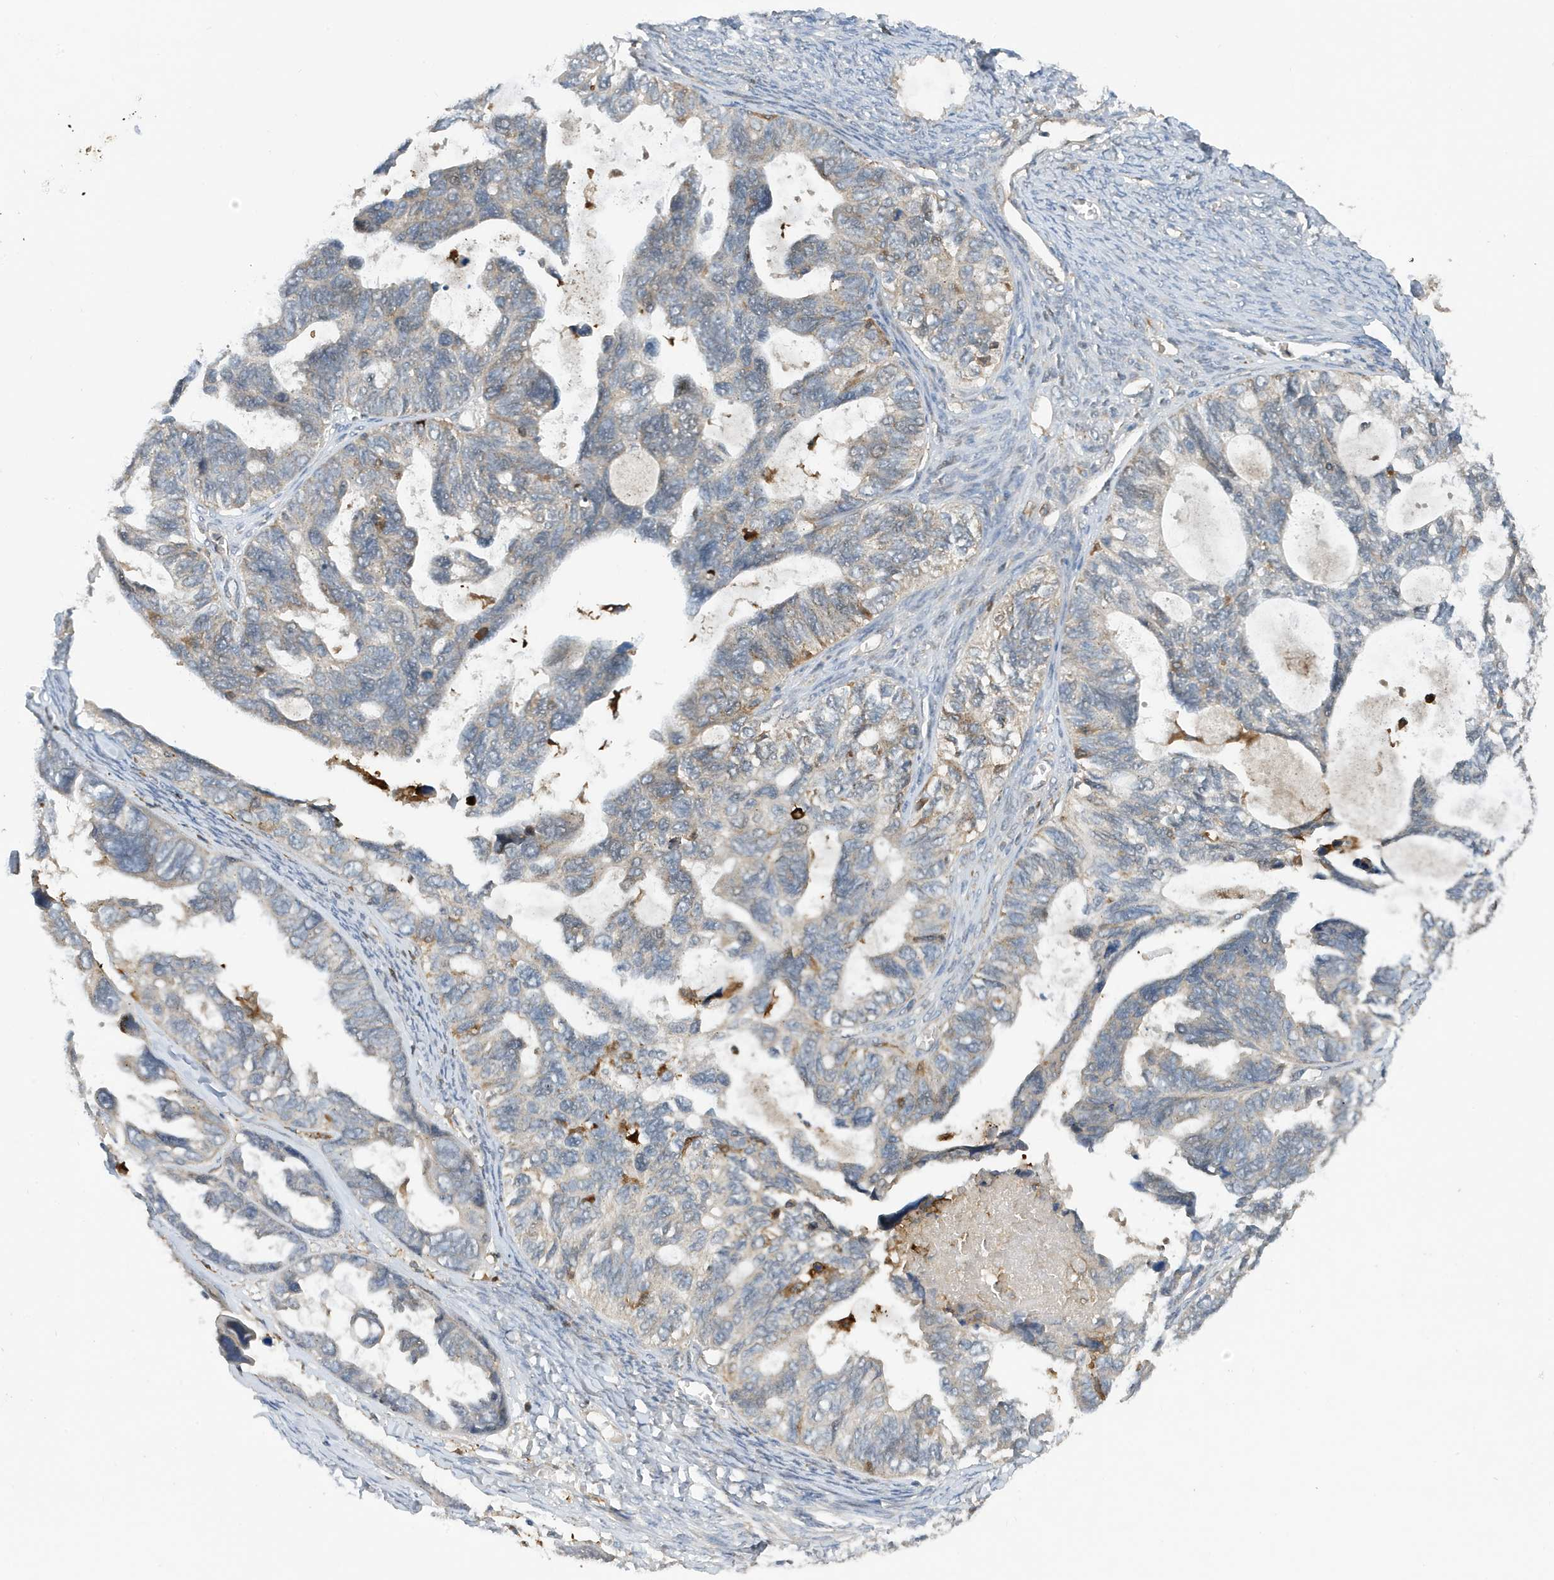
{"staining": {"intensity": "negative", "quantity": "none", "location": "none"}, "tissue": "ovarian cancer", "cell_type": "Tumor cells", "image_type": "cancer", "snomed": [{"axis": "morphology", "description": "Cystadenocarcinoma, serous, NOS"}, {"axis": "topography", "description": "Ovary"}], "caption": "Tumor cells are negative for brown protein staining in ovarian serous cystadenocarcinoma.", "gene": "NSUN3", "patient": {"sex": "female", "age": 79}}